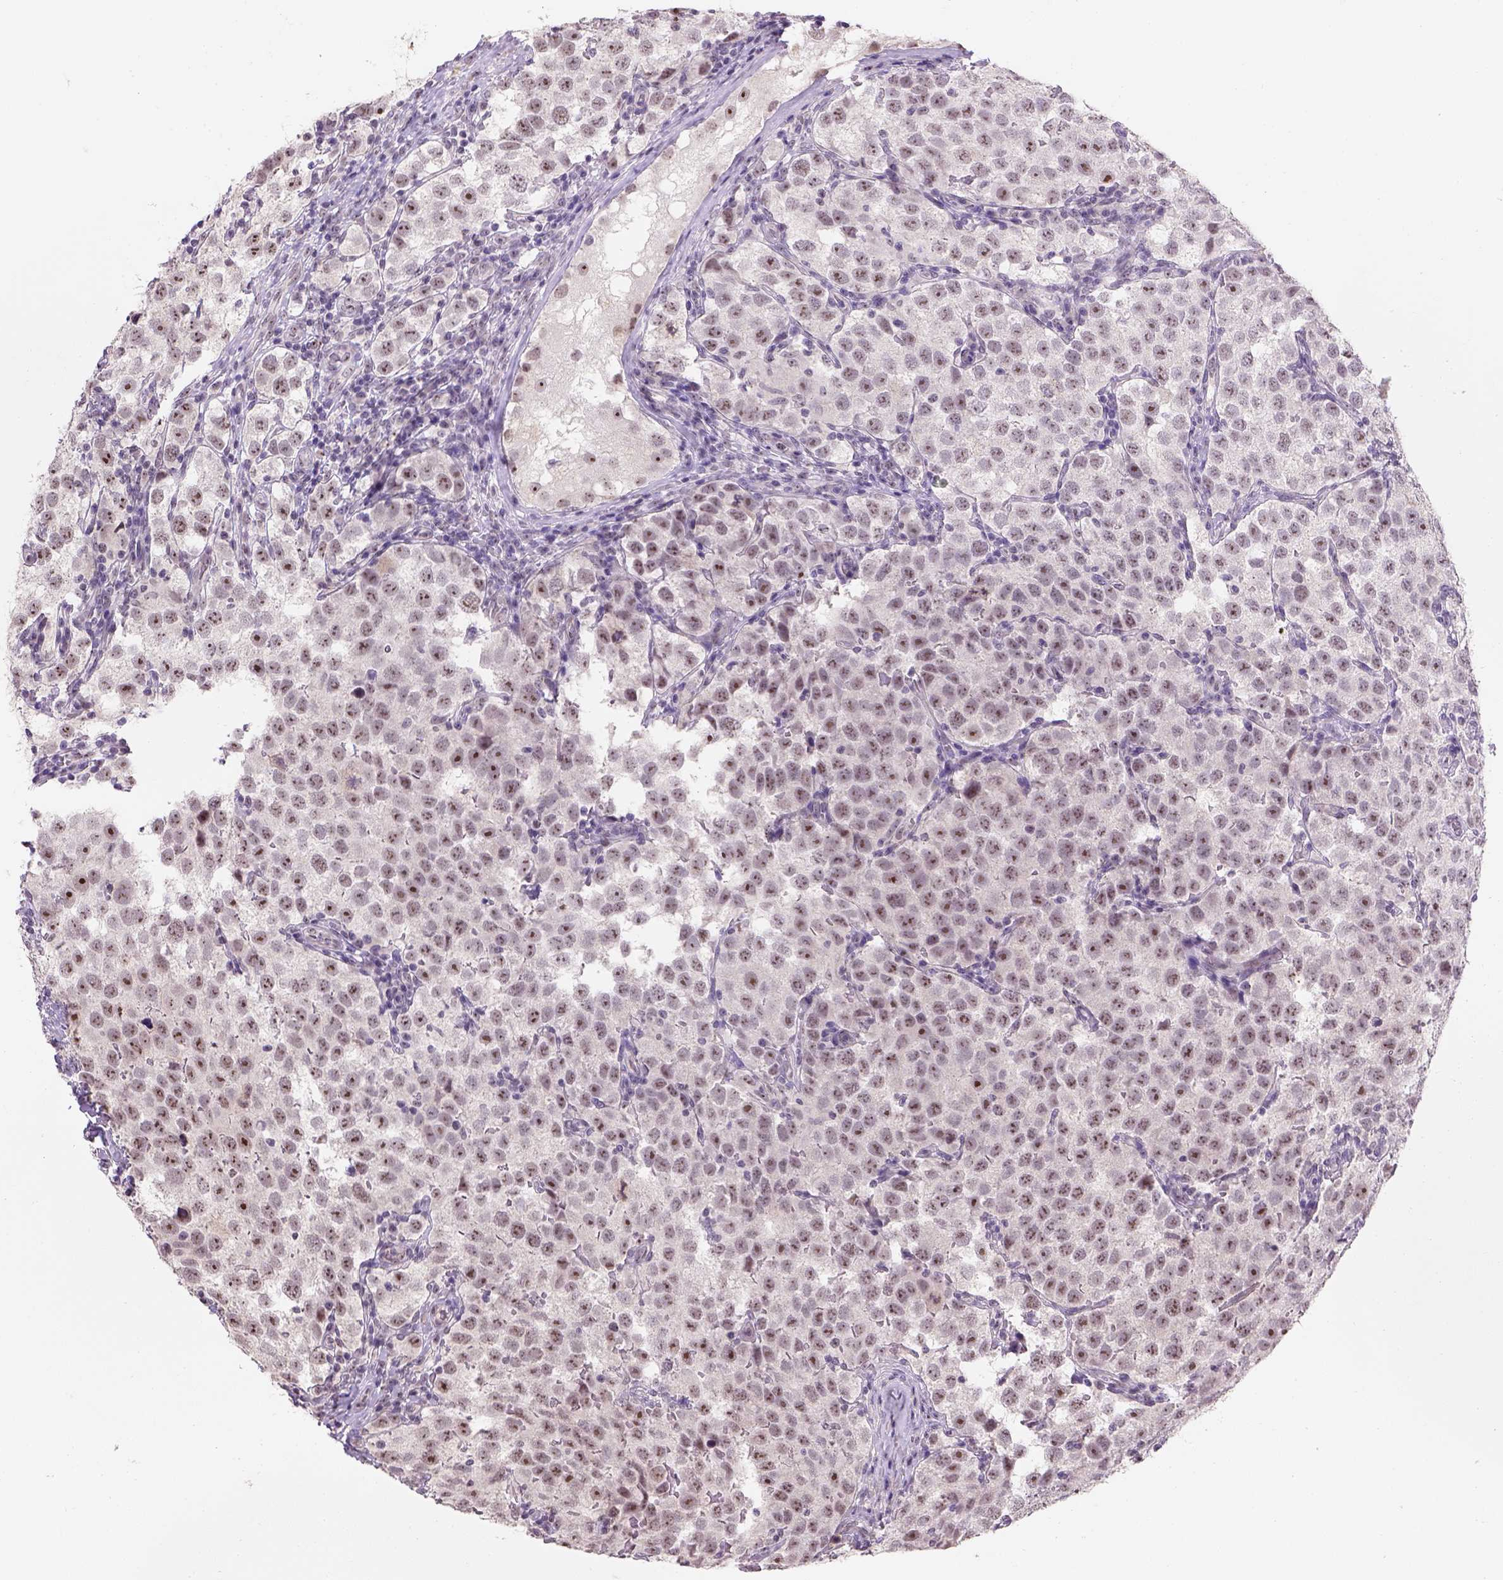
{"staining": {"intensity": "strong", "quantity": ">75%", "location": "nuclear"}, "tissue": "testis cancer", "cell_type": "Tumor cells", "image_type": "cancer", "snomed": [{"axis": "morphology", "description": "Seminoma, NOS"}, {"axis": "topography", "description": "Testis"}], "caption": "Immunohistochemical staining of human seminoma (testis) demonstrates high levels of strong nuclear staining in about >75% of tumor cells.", "gene": "DDX50", "patient": {"sex": "male", "age": 37}}